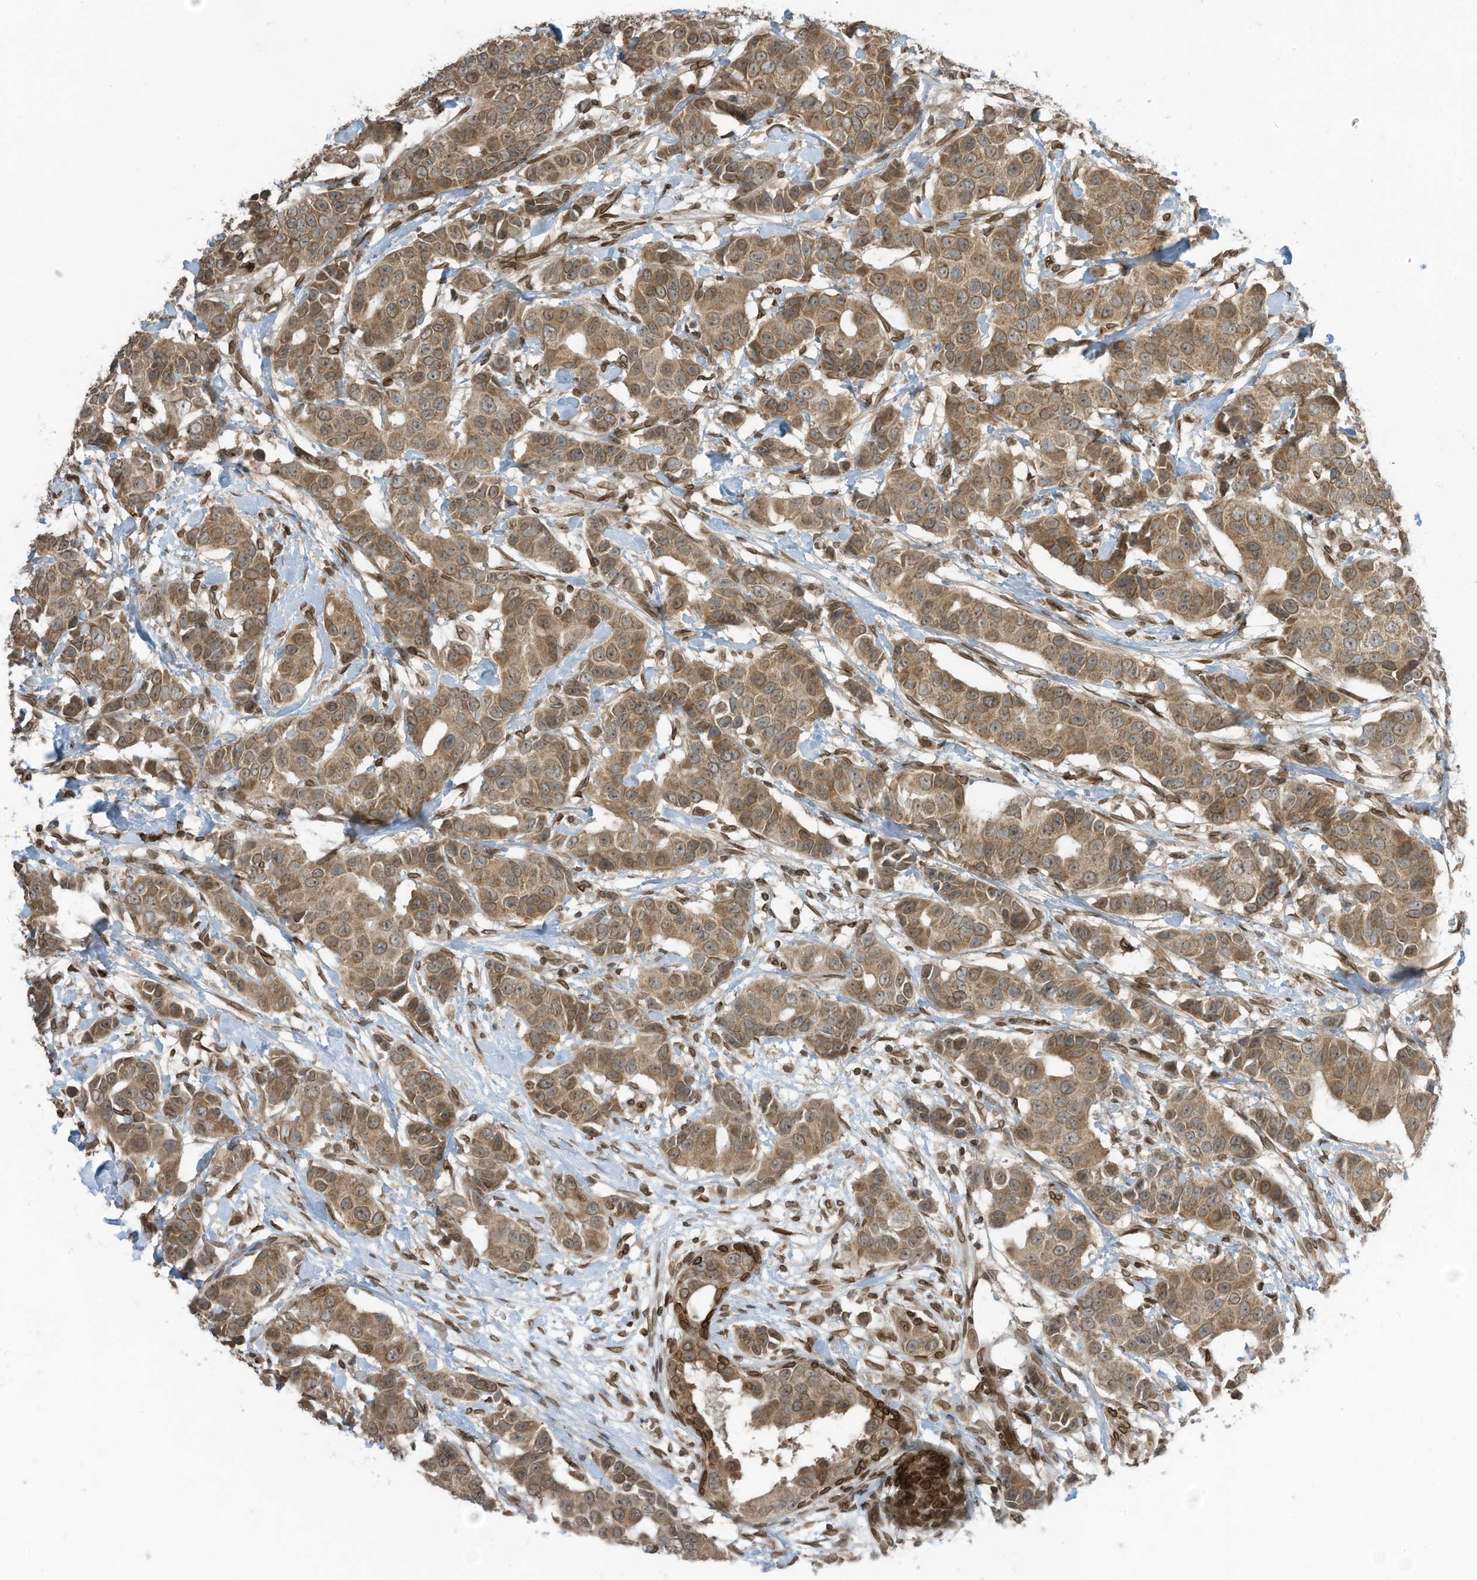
{"staining": {"intensity": "moderate", "quantity": ">75%", "location": "cytoplasmic/membranous,nuclear"}, "tissue": "breast cancer", "cell_type": "Tumor cells", "image_type": "cancer", "snomed": [{"axis": "morphology", "description": "Normal tissue, NOS"}, {"axis": "morphology", "description": "Duct carcinoma"}, {"axis": "topography", "description": "Breast"}], "caption": "Moderate cytoplasmic/membranous and nuclear staining for a protein is identified in about >75% of tumor cells of breast intraductal carcinoma using immunohistochemistry (IHC).", "gene": "RABL3", "patient": {"sex": "female", "age": 39}}